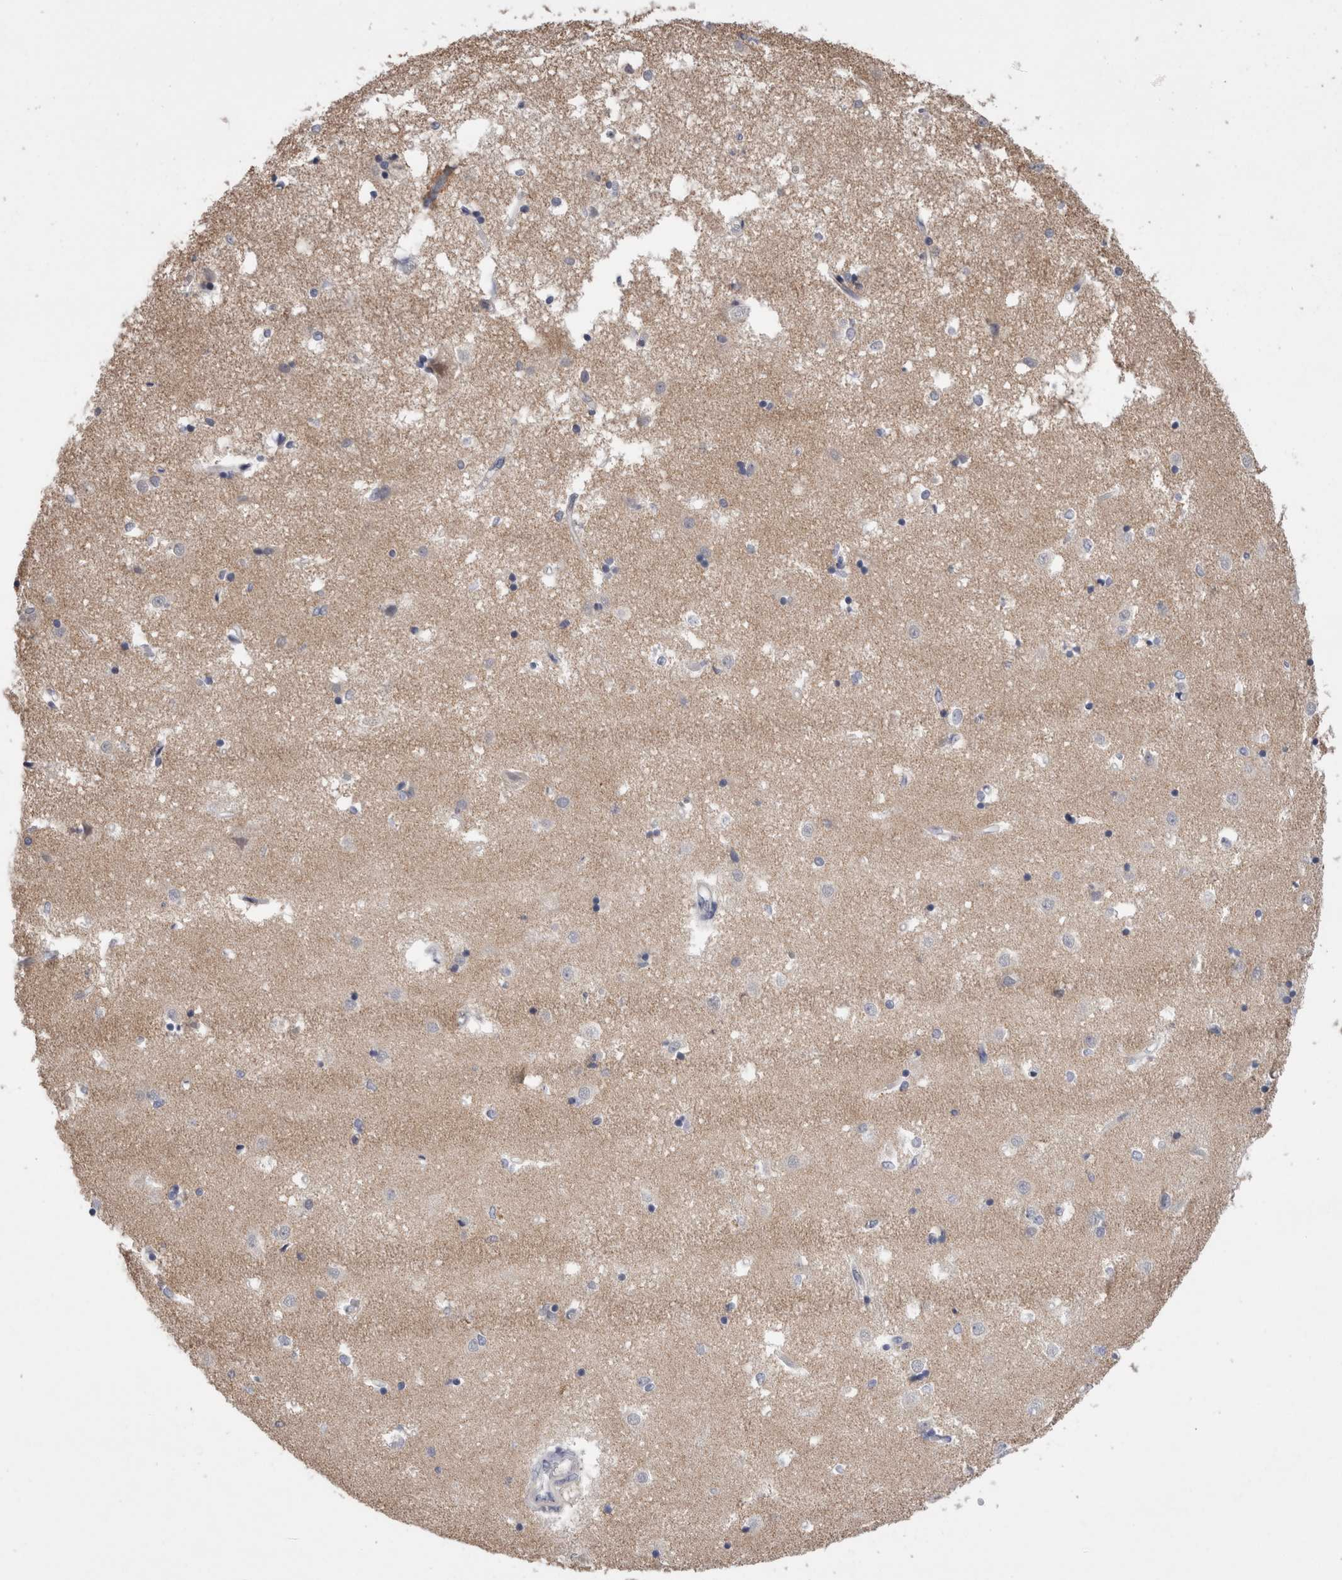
{"staining": {"intensity": "negative", "quantity": "none", "location": "none"}, "tissue": "caudate", "cell_type": "Glial cells", "image_type": "normal", "snomed": [{"axis": "morphology", "description": "Normal tissue, NOS"}, {"axis": "topography", "description": "Lateral ventricle wall"}], "caption": "DAB (3,3'-diaminobenzidine) immunohistochemical staining of benign human caudate exhibits no significant positivity in glial cells. The staining is performed using DAB (3,3'-diaminobenzidine) brown chromogen with nuclei counter-stained in using hematoxylin.", "gene": "OTOR", "patient": {"sex": "male", "age": 45}}